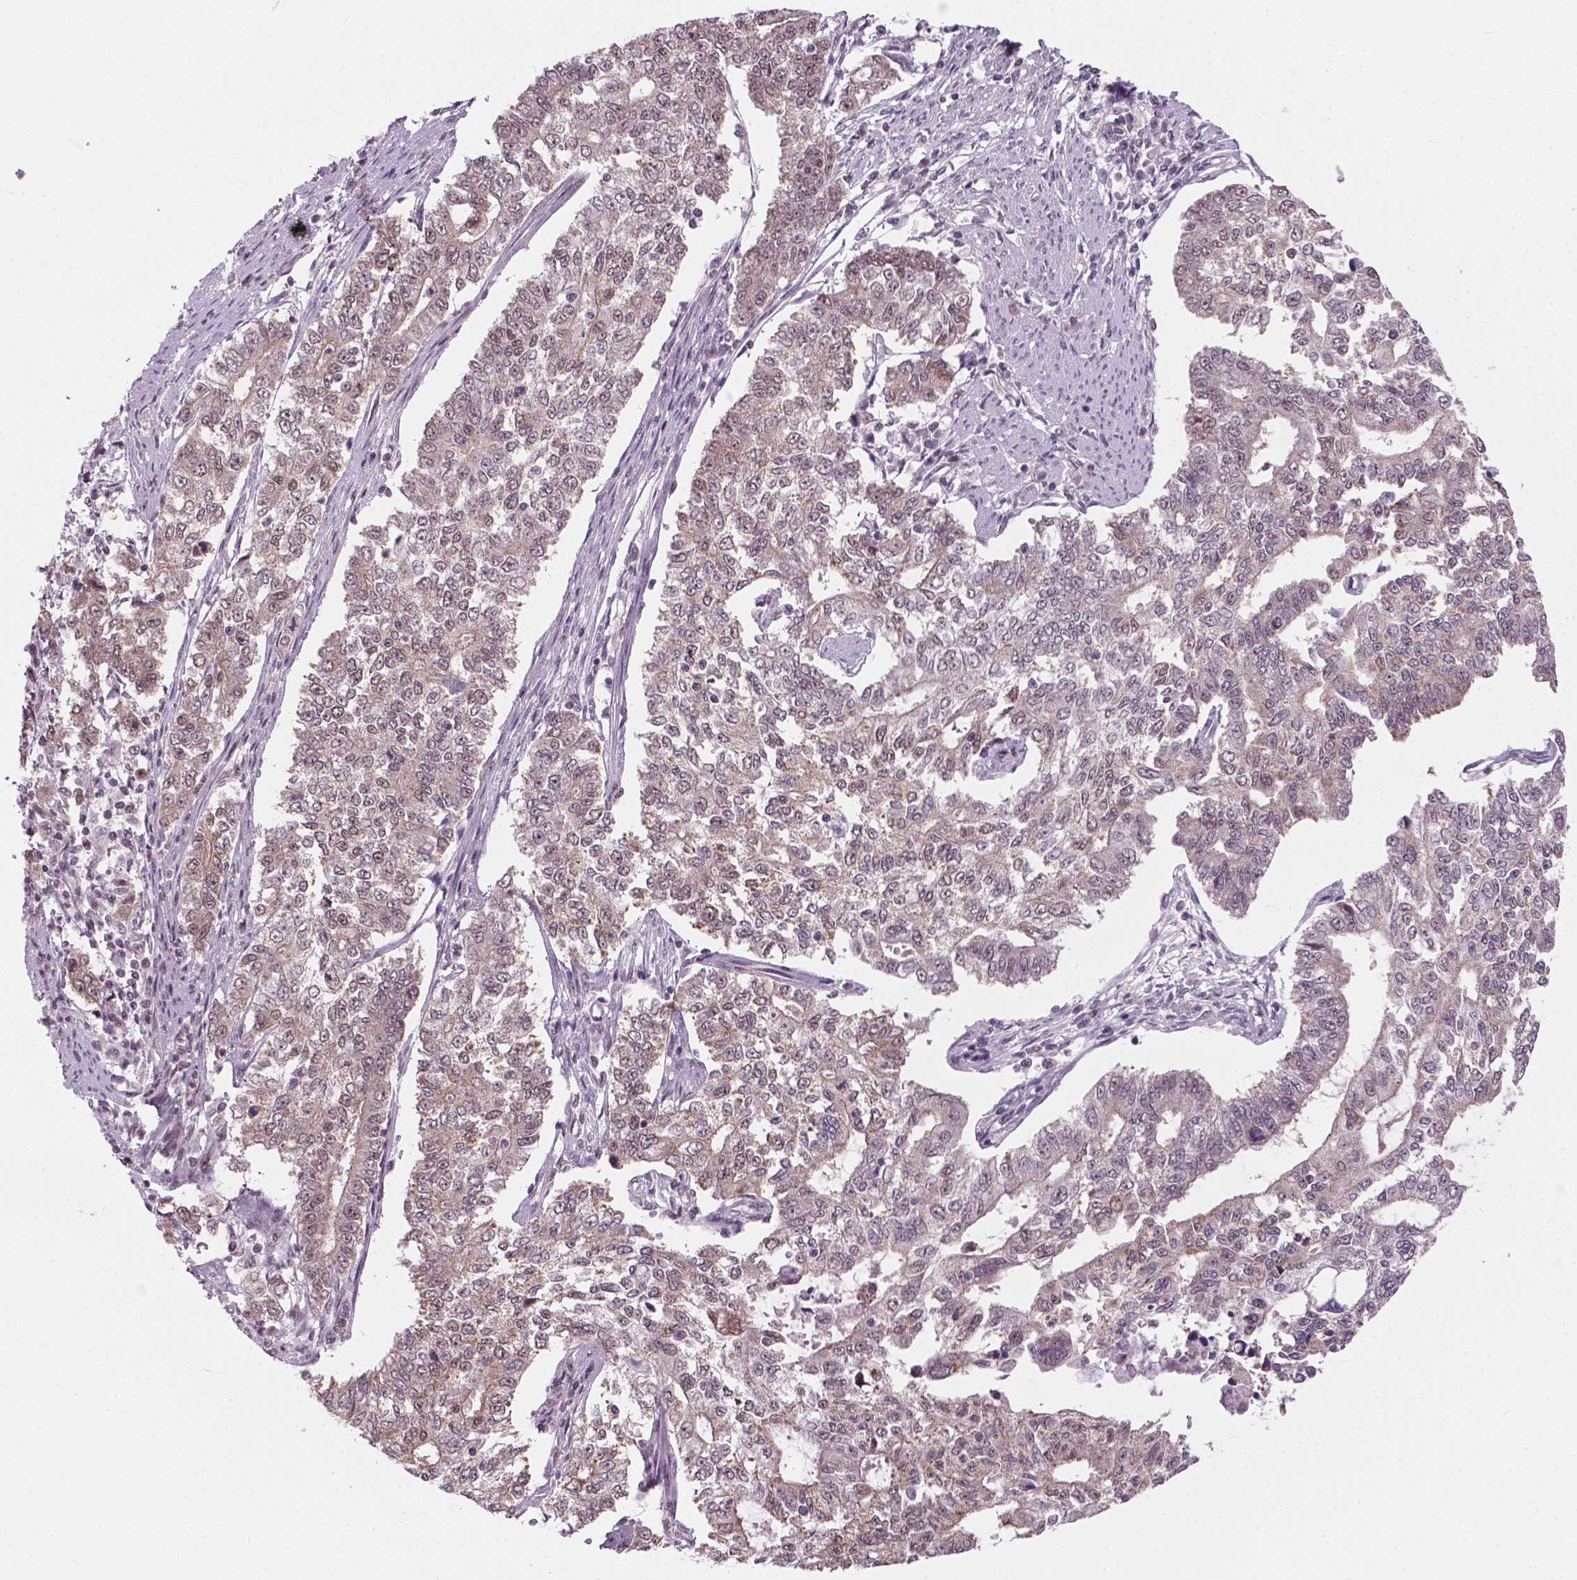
{"staining": {"intensity": "weak", "quantity": "25%-75%", "location": "cytoplasmic/membranous,nuclear"}, "tissue": "endometrial cancer", "cell_type": "Tumor cells", "image_type": "cancer", "snomed": [{"axis": "morphology", "description": "Adenocarcinoma, NOS"}, {"axis": "topography", "description": "Uterus"}], "caption": "Endometrial cancer (adenocarcinoma) tissue displays weak cytoplasmic/membranous and nuclear expression in approximately 25%-75% of tumor cells", "gene": "PHAX", "patient": {"sex": "female", "age": 59}}